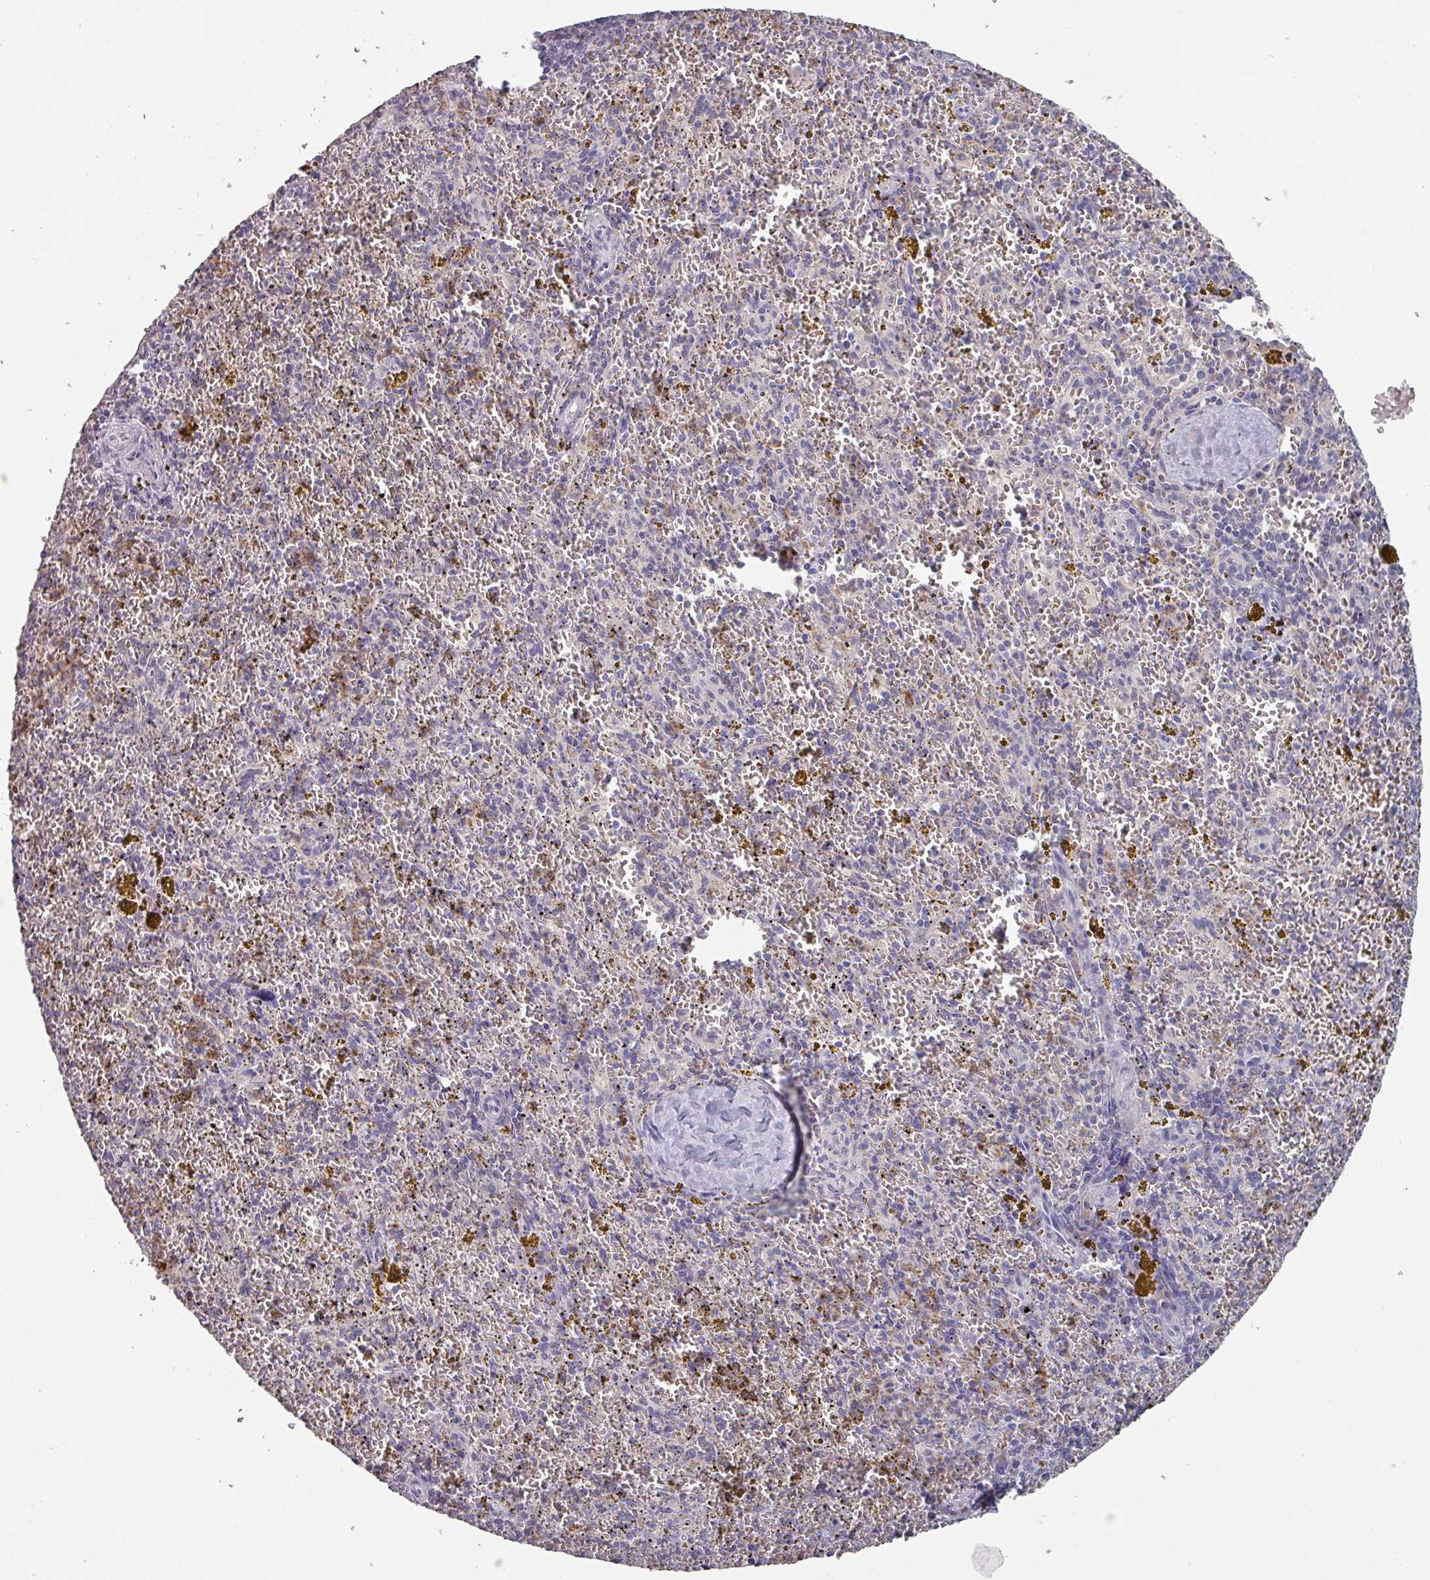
{"staining": {"intensity": "negative", "quantity": "none", "location": "none"}, "tissue": "spleen", "cell_type": "Cells in red pulp", "image_type": "normal", "snomed": [{"axis": "morphology", "description": "Normal tissue, NOS"}, {"axis": "topography", "description": "Spleen"}], "caption": "Cells in red pulp show no significant expression in benign spleen. (Stains: DAB (3,3'-diaminobenzidine) immunohistochemistry (IHC) with hematoxylin counter stain, Microscopy: brightfield microscopy at high magnification).", "gene": "PRAMEF7", "patient": {"sex": "male", "age": 57}}